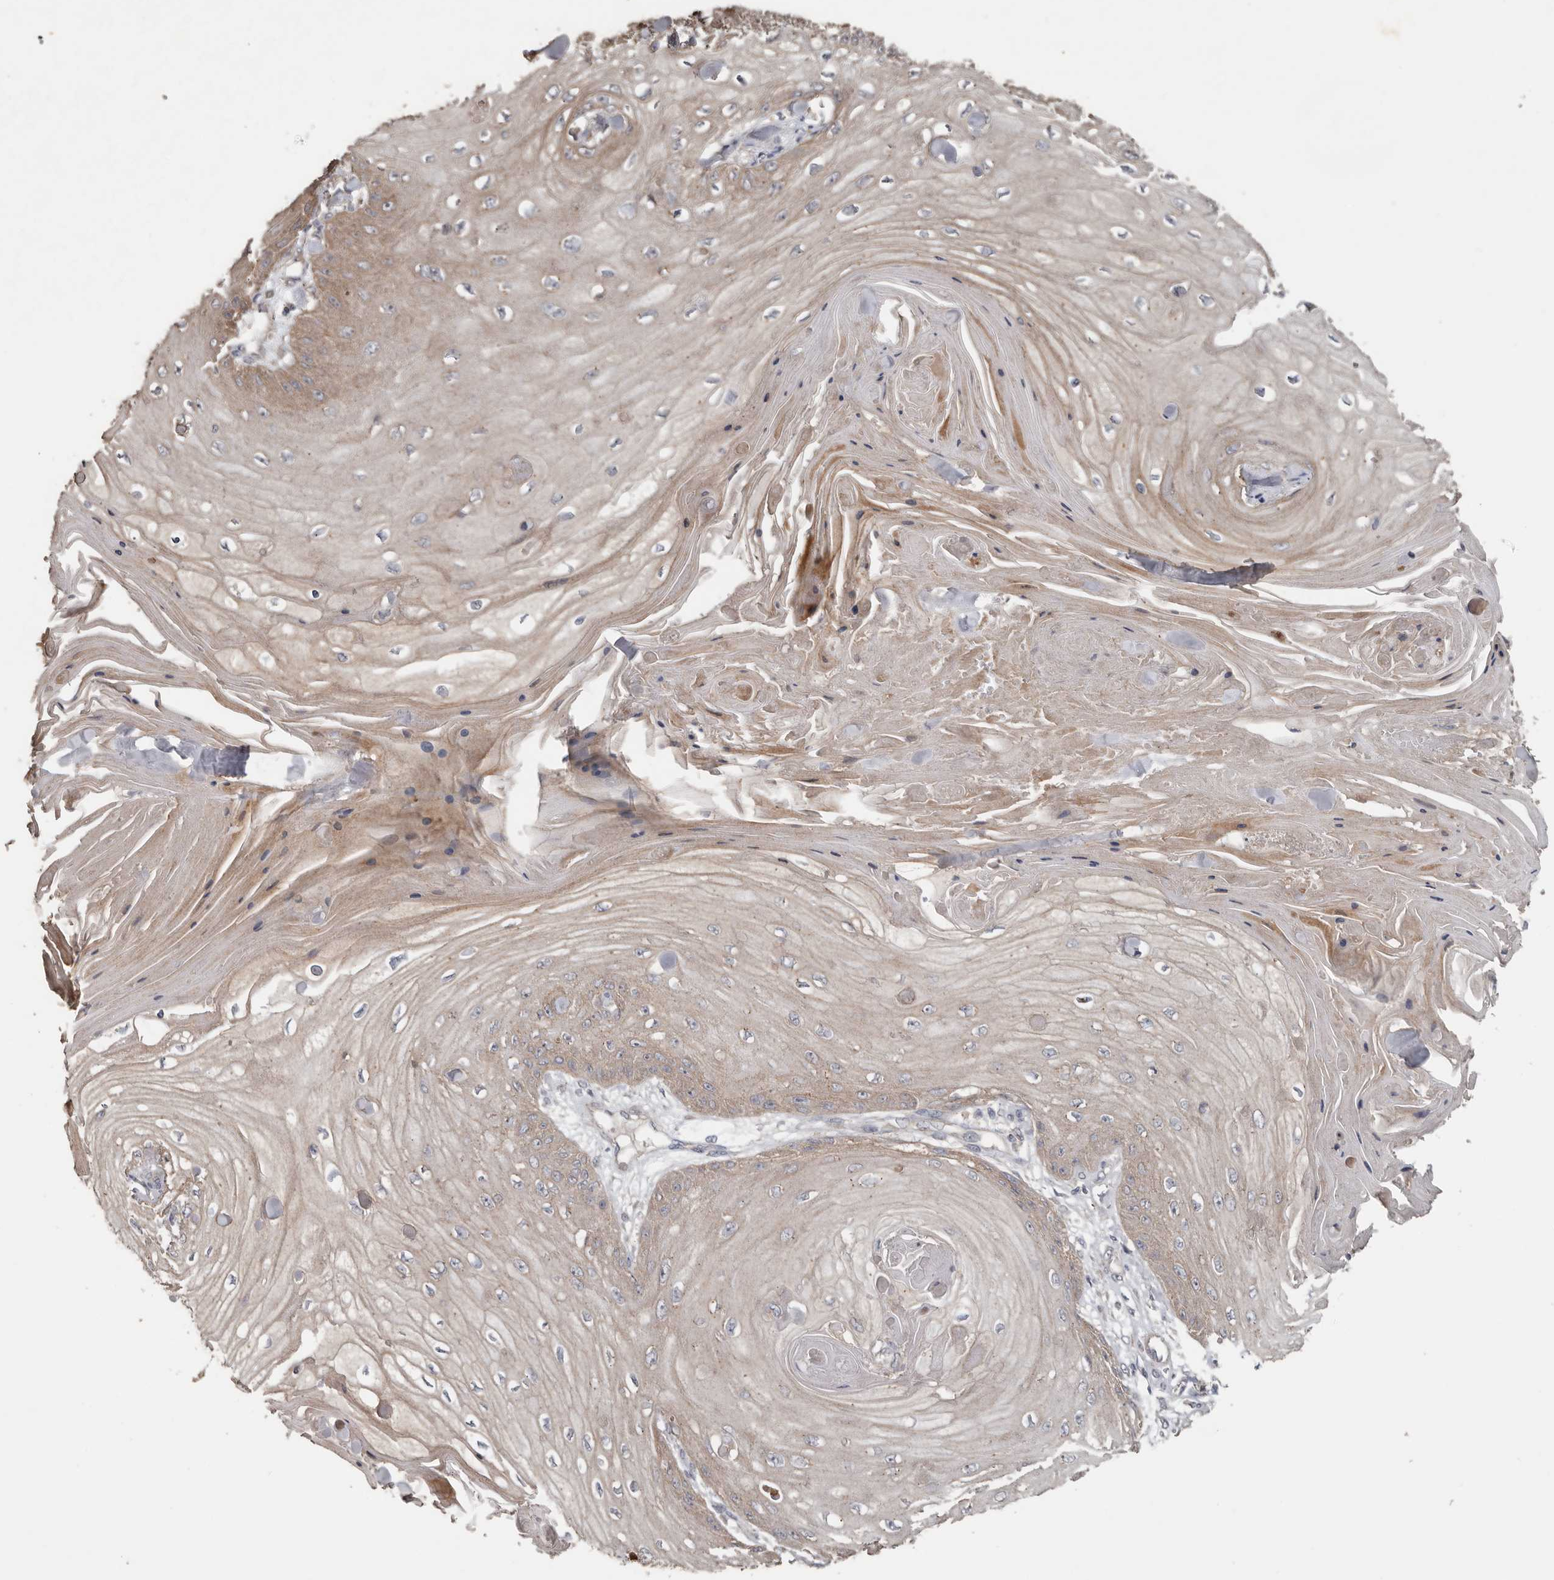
{"staining": {"intensity": "weak", "quantity": "25%-75%", "location": "cytoplasmic/membranous"}, "tissue": "skin cancer", "cell_type": "Tumor cells", "image_type": "cancer", "snomed": [{"axis": "morphology", "description": "Squamous cell carcinoma, NOS"}, {"axis": "topography", "description": "Skin"}], "caption": "This image reveals IHC staining of human skin squamous cell carcinoma, with low weak cytoplasmic/membranous expression in about 25%-75% of tumor cells.", "gene": "HYAL4", "patient": {"sex": "male", "age": 74}}